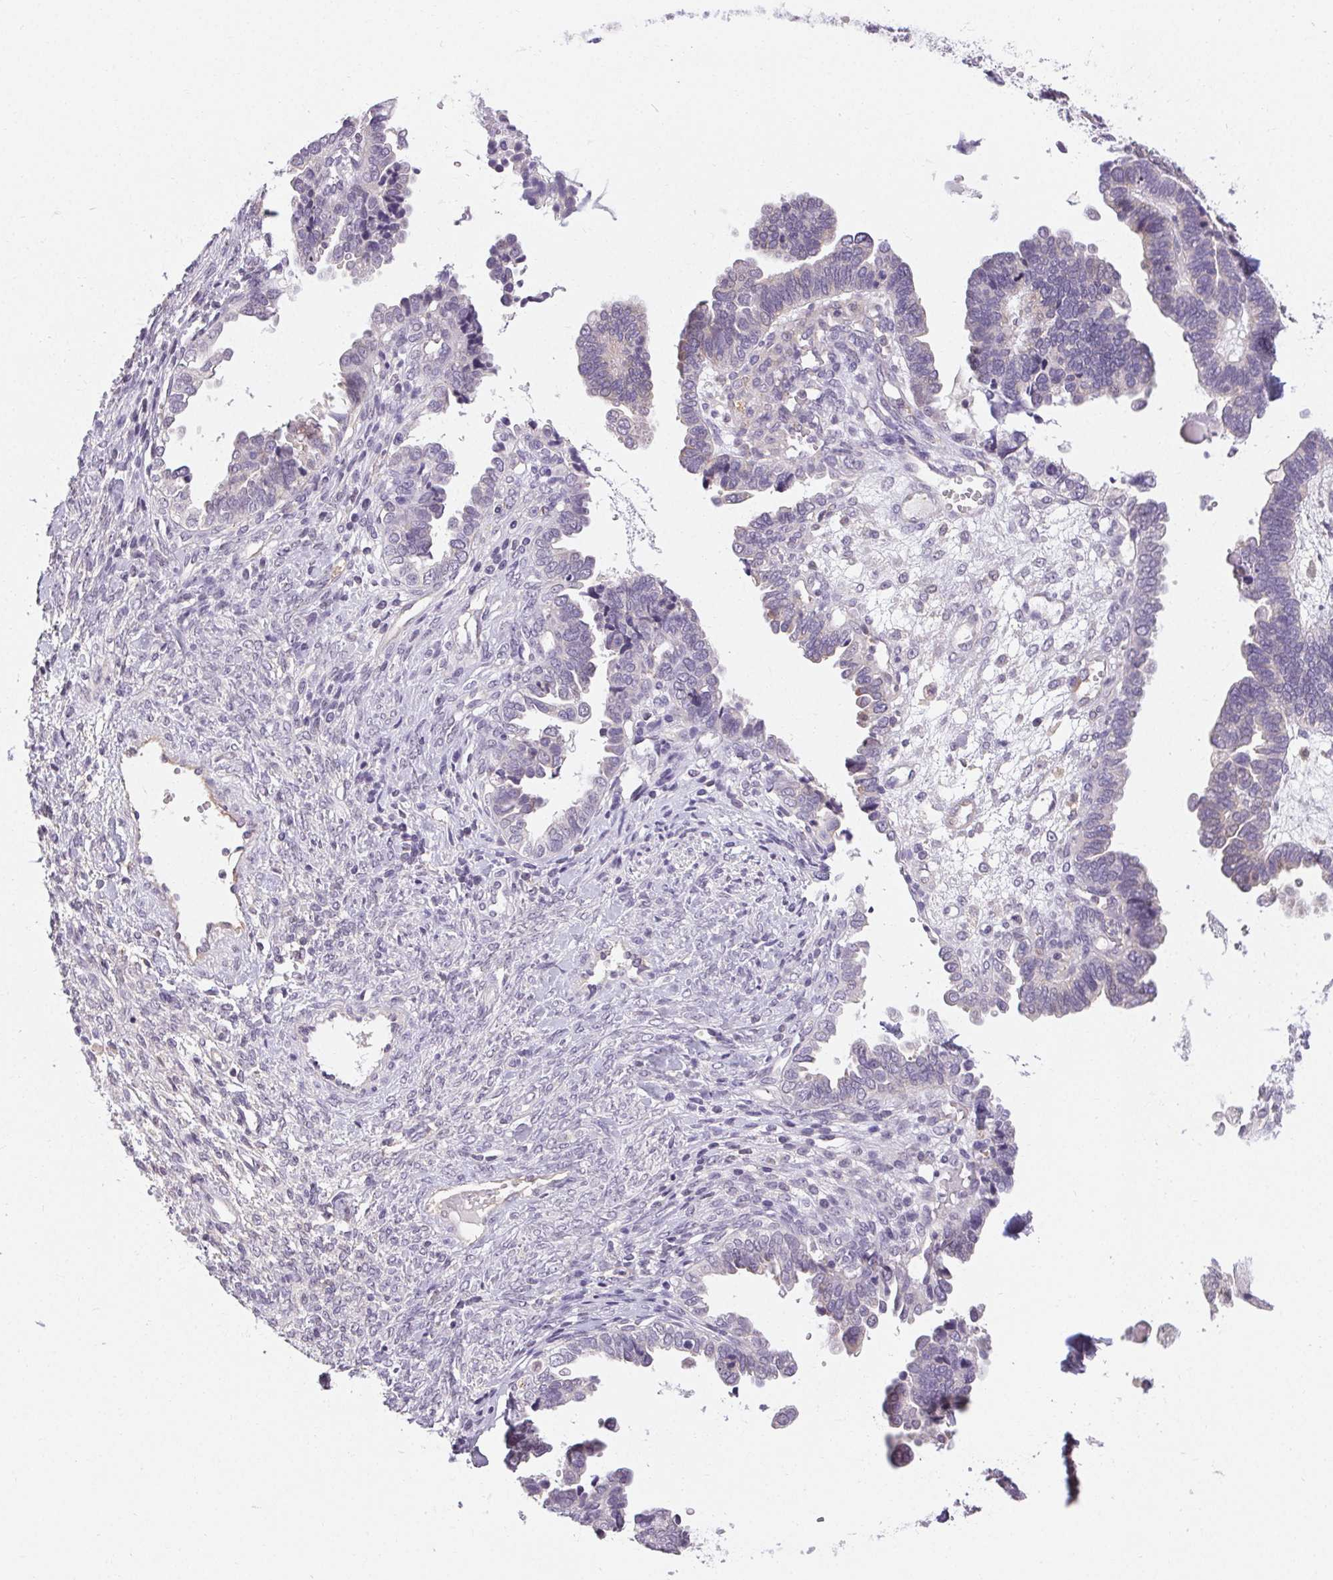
{"staining": {"intensity": "weak", "quantity": "<25%", "location": "cytoplasmic/membranous"}, "tissue": "ovarian cancer", "cell_type": "Tumor cells", "image_type": "cancer", "snomed": [{"axis": "morphology", "description": "Cystadenocarcinoma, serous, NOS"}, {"axis": "topography", "description": "Ovary"}], "caption": "Micrograph shows no protein expression in tumor cells of ovarian cancer tissue.", "gene": "TMEM52B", "patient": {"sex": "female", "age": 51}}